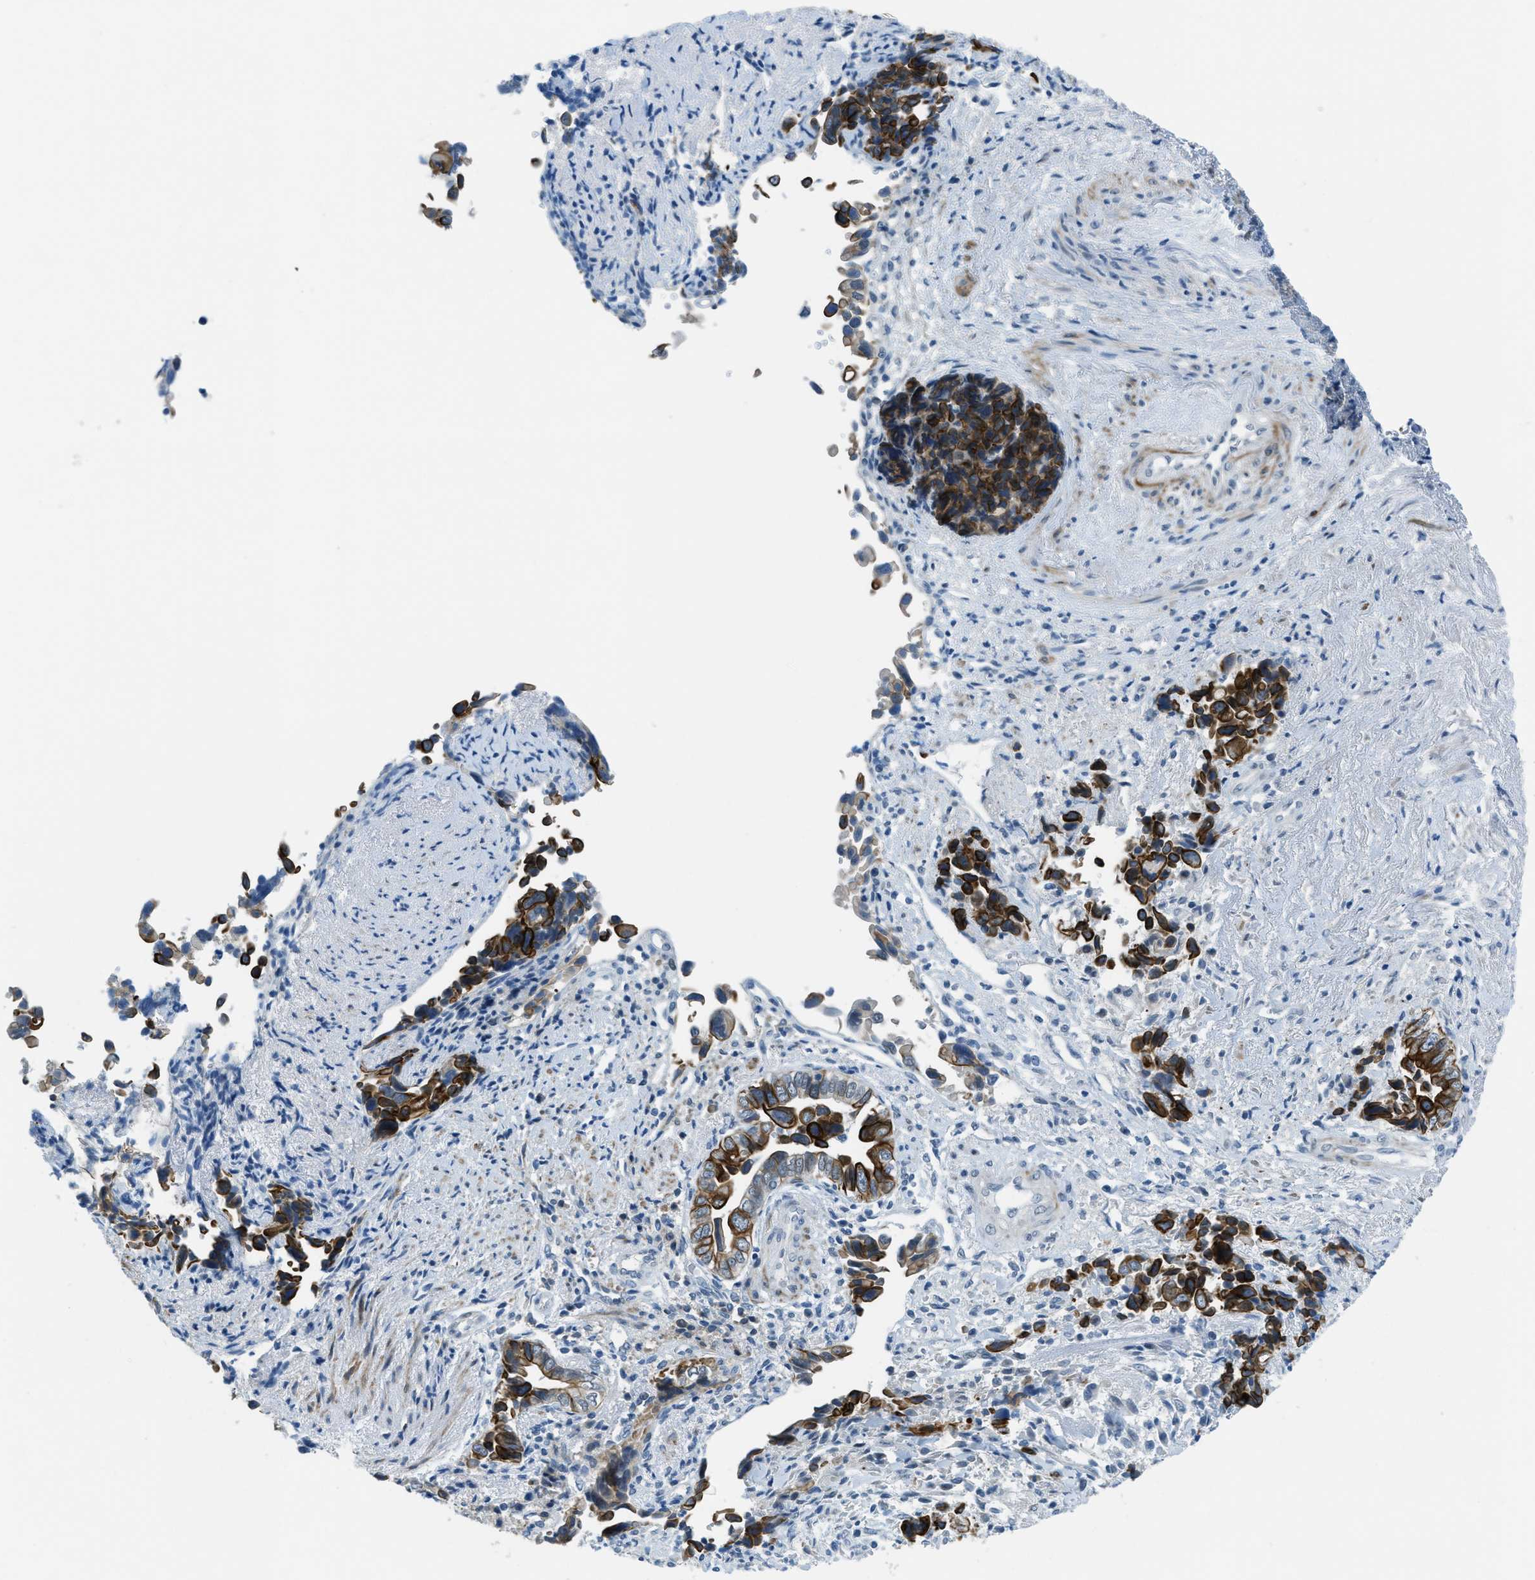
{"staining": {"intensity": "strong", "quantity": ">75%", "location": "cytoplasmic/membranous"}, "tissue": "liver cancer", "cell_type": "Tumor cells", "image_type": "cancer", "snomed": [{"axis": "morphology", "description": "Cholangiocarcinoma"}, {"axis": "topography", "description": "Liver"}], "caption": "Liver cholangiocarcinoma stained with a brown dye reveals strong cytoplasmic/membranous positive staining in approximately >75% of tumor cells.", "gene": "KLHL8", "patient": {"sex": "female", "age": 79}}